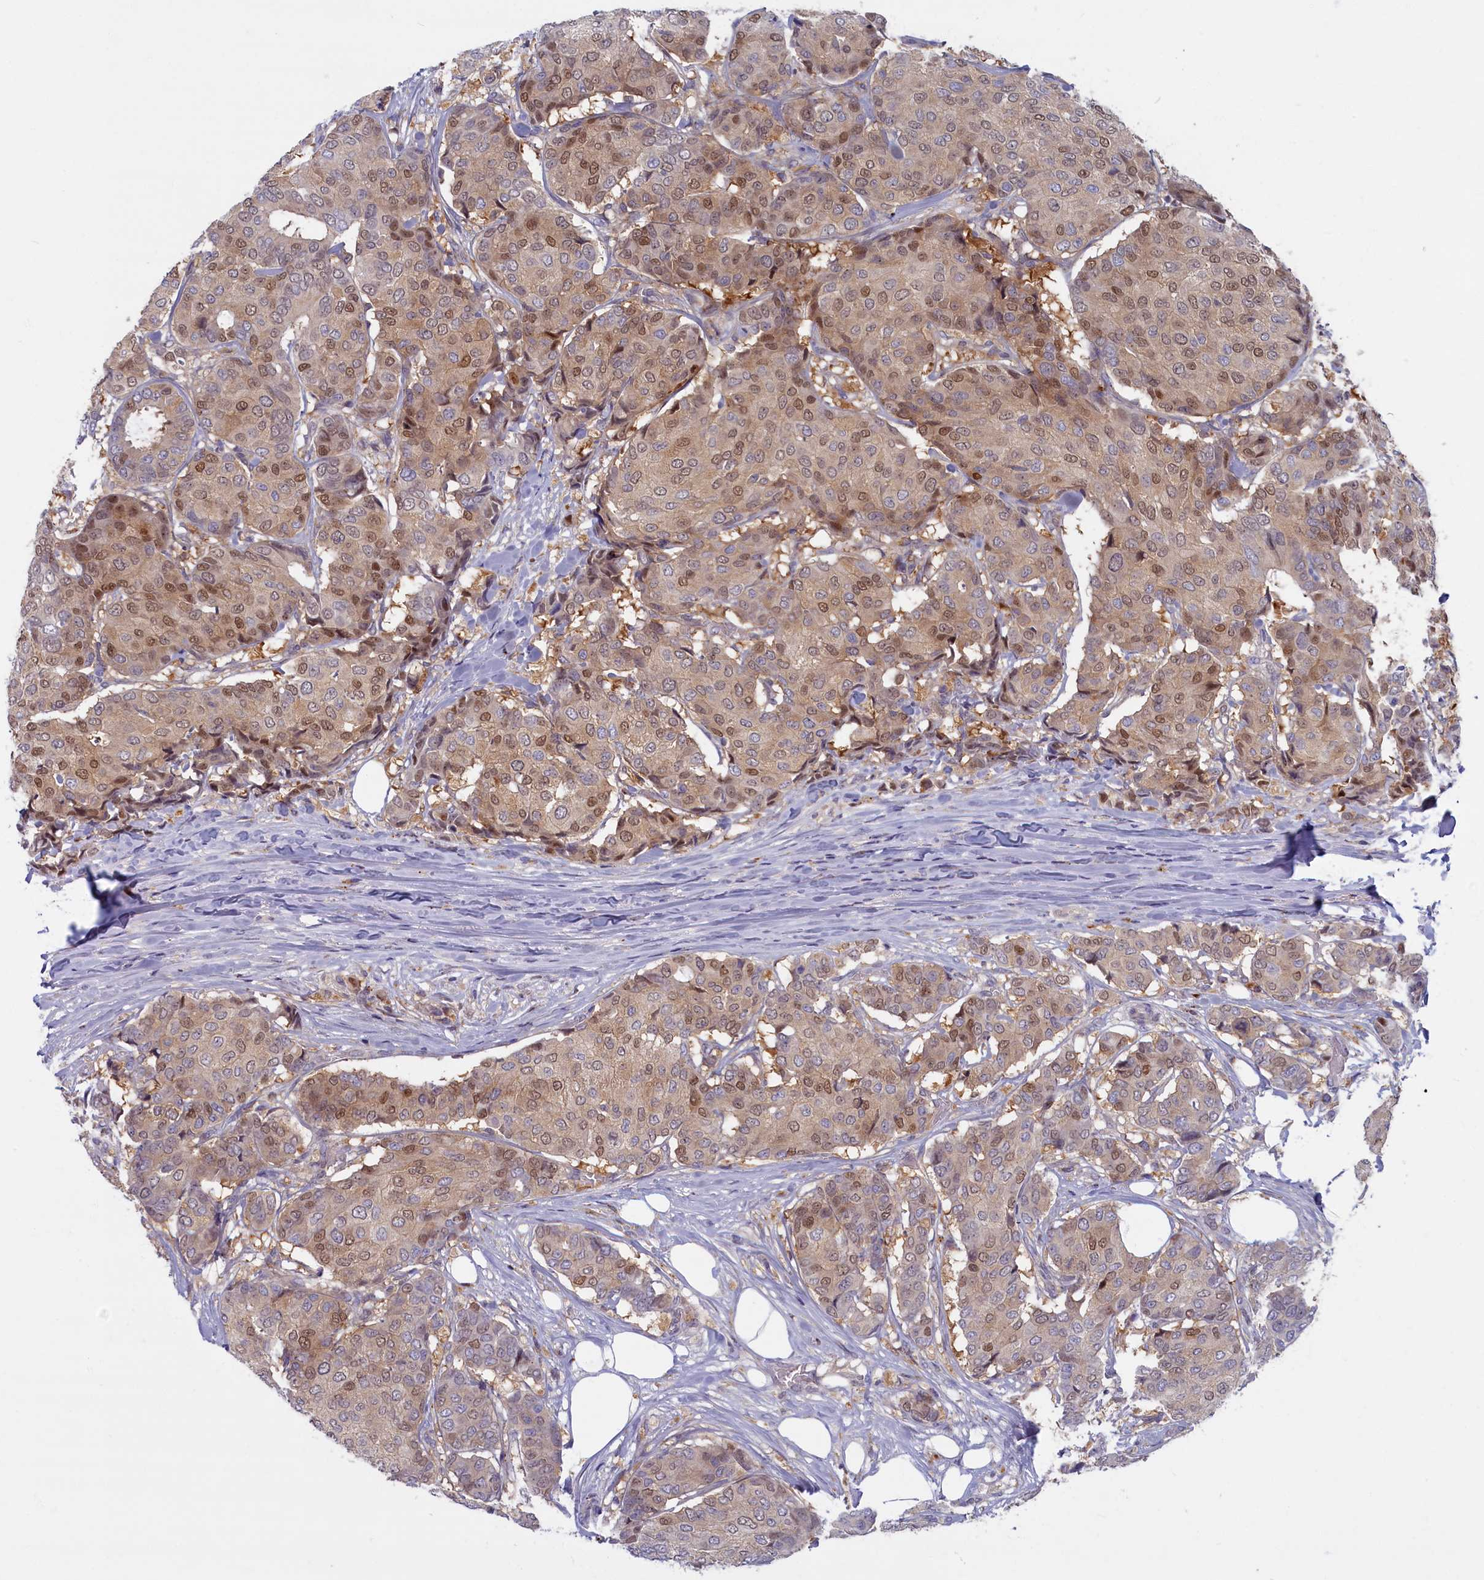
{"staining": {"intensity": "moderate", "quantity": ">75%", "location": "cytoplasmic/membranous,nuclear"}, "tissue": "breast cancer", "cell_type": "Tumor cells", "image_type": "cancer", "snomed": [{"axis": "morphology", "description": "Duct carcinoma"}, {"axis": "topography", "description": "Breast"}], "caption": "Protein expression analysis of human breast infiltrating ductal carcinoma reveals moderate cytoplasmic/membranous and nuclear staining in approximately >75% of tumor cells.", "gene": "FCSK", "patient": {"sex": "female", "age": 75}}